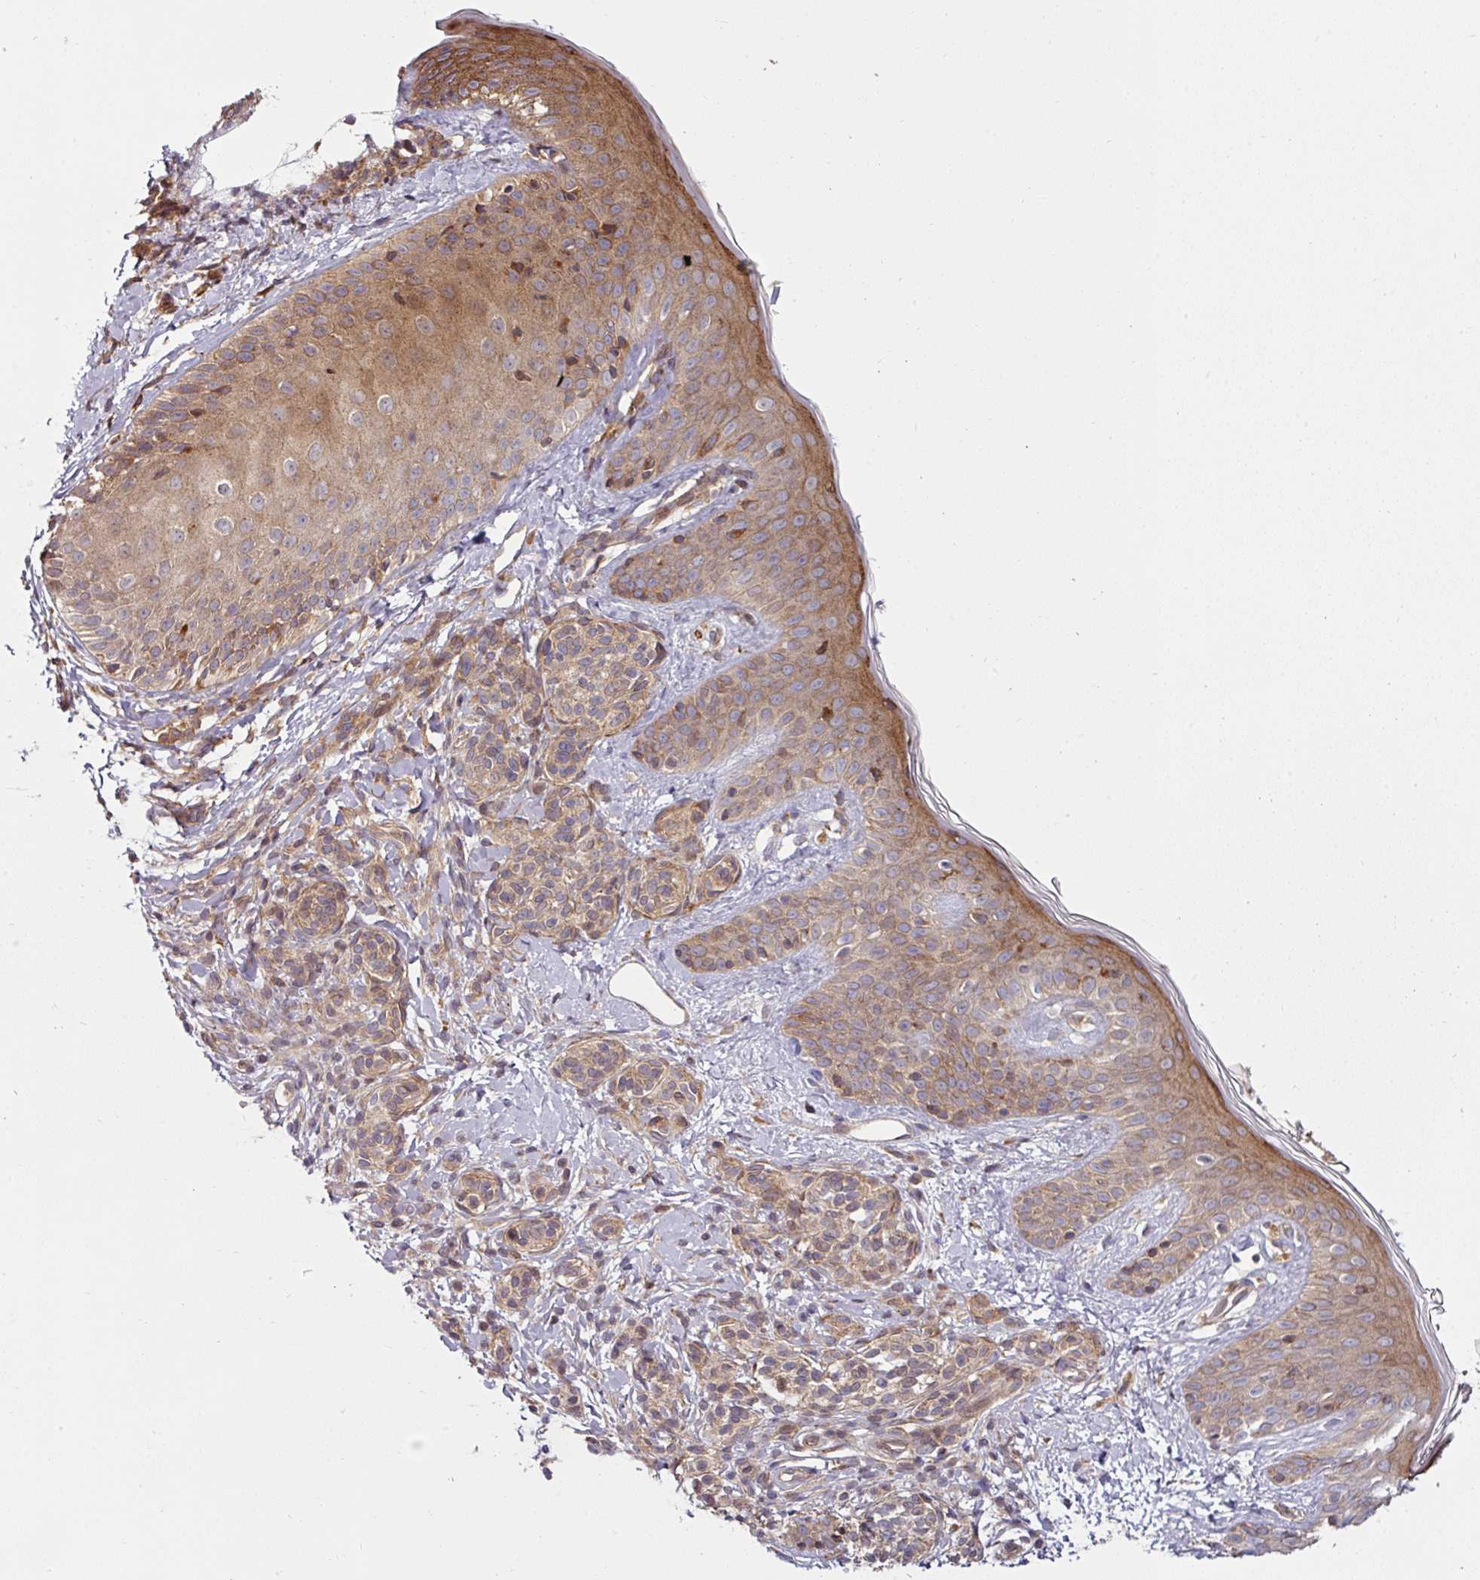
{"staining": {"intensity": "strong", "quantity": ">75%", "location": "cytoplasmic/membranous"}, "tissue": "skin", "cell_type": "Fibroblasts", "image_type": "normal", "snomed": [{"axis": "morphology", "description": "Normal tissue, NOS"}, {"axis": "topography", "description": "Skin"}], "caption": "Protein staining exhibits strong cytoplasmic/membranous positivity in about >75% of fibroblasts in benign skin. The staining is performed using DAB brown chromogen to label protein expression. The nuclei are counter-stained blue using hematoxylin.", "gene": "RAB5A", "patient": {"sex": "male", "age": 16}}